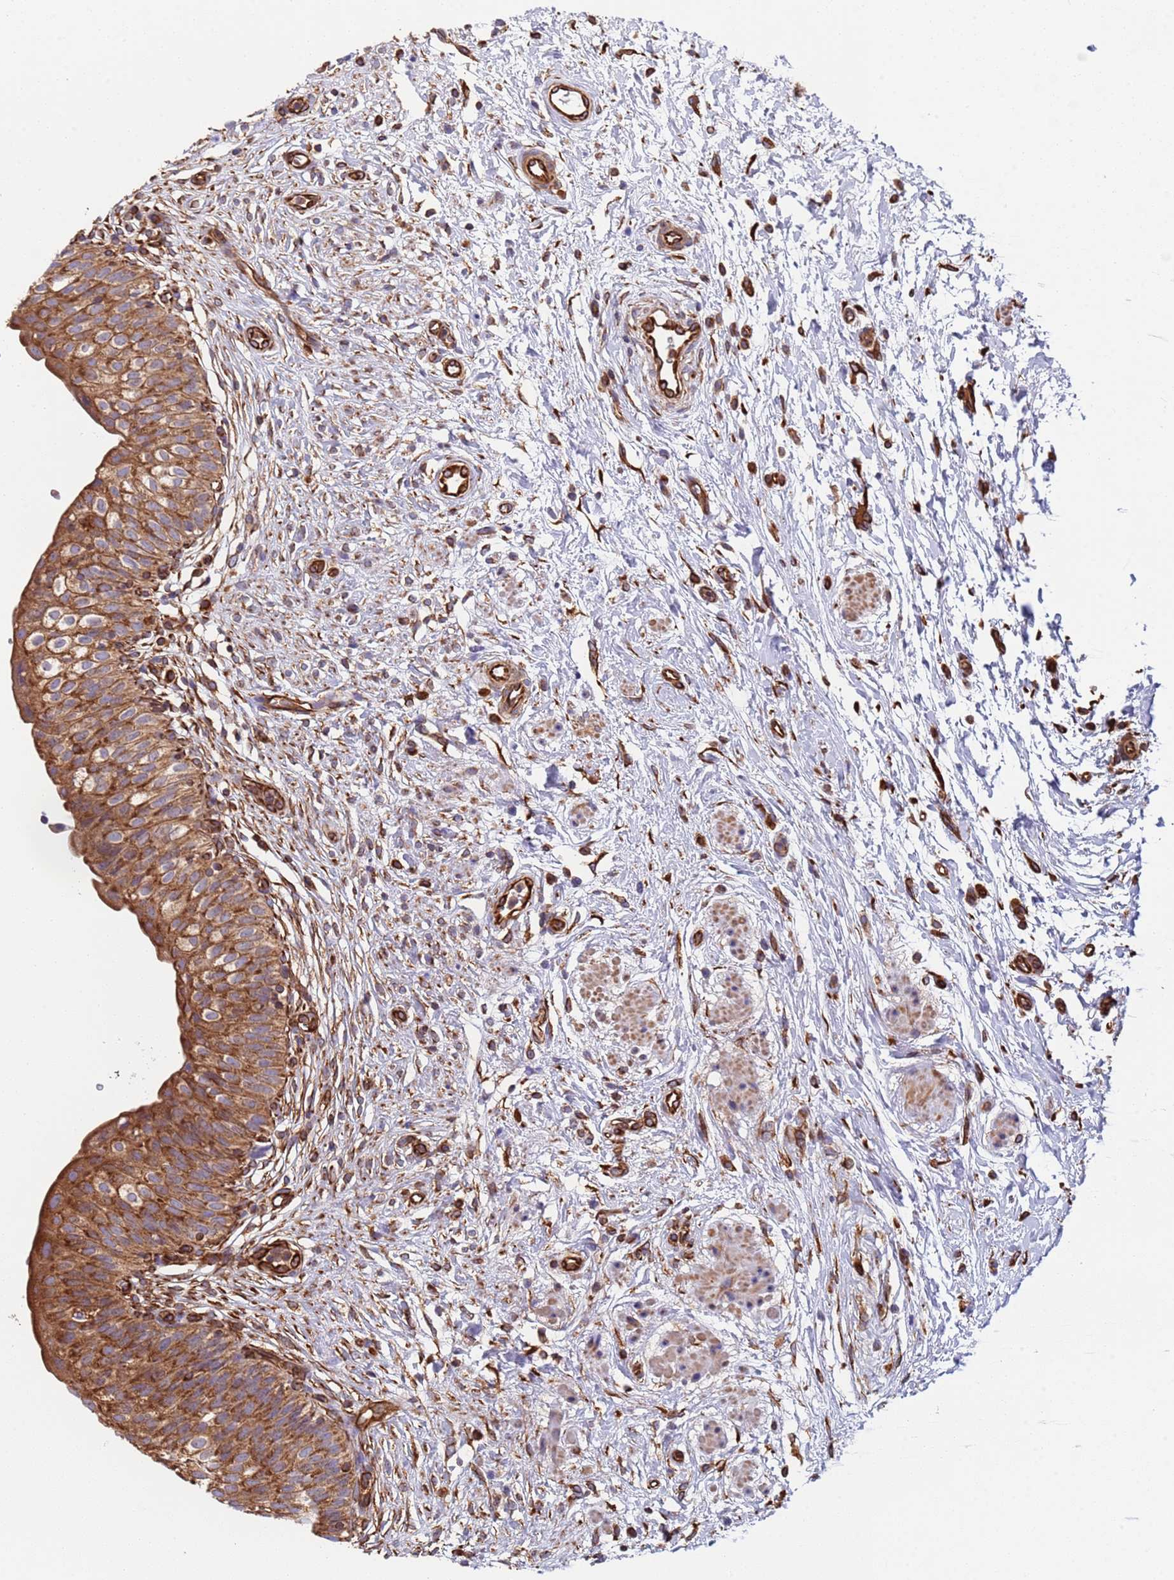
{"staining": {"intensity": "strong", "quantity": ">75%", "location": "cytoplasmic/membranous"}, "tissue": "urinary bladder", "cell_type": "Urothelial cells", "image_type": "normal", "snomed": [{"axis": "morphology", "description": "Normal tissue, NOS"}, {"axis": "topography", "description": "Urinary bladder"}], "caption": "High-power microscopy captured an IHC image of benign urinary bladder, revealing strong cytoplasmic/membranous staining in about >75% of urothelial cells.", "gene": "NUDT12", "patient": {"sex": "male", "age": 55}}